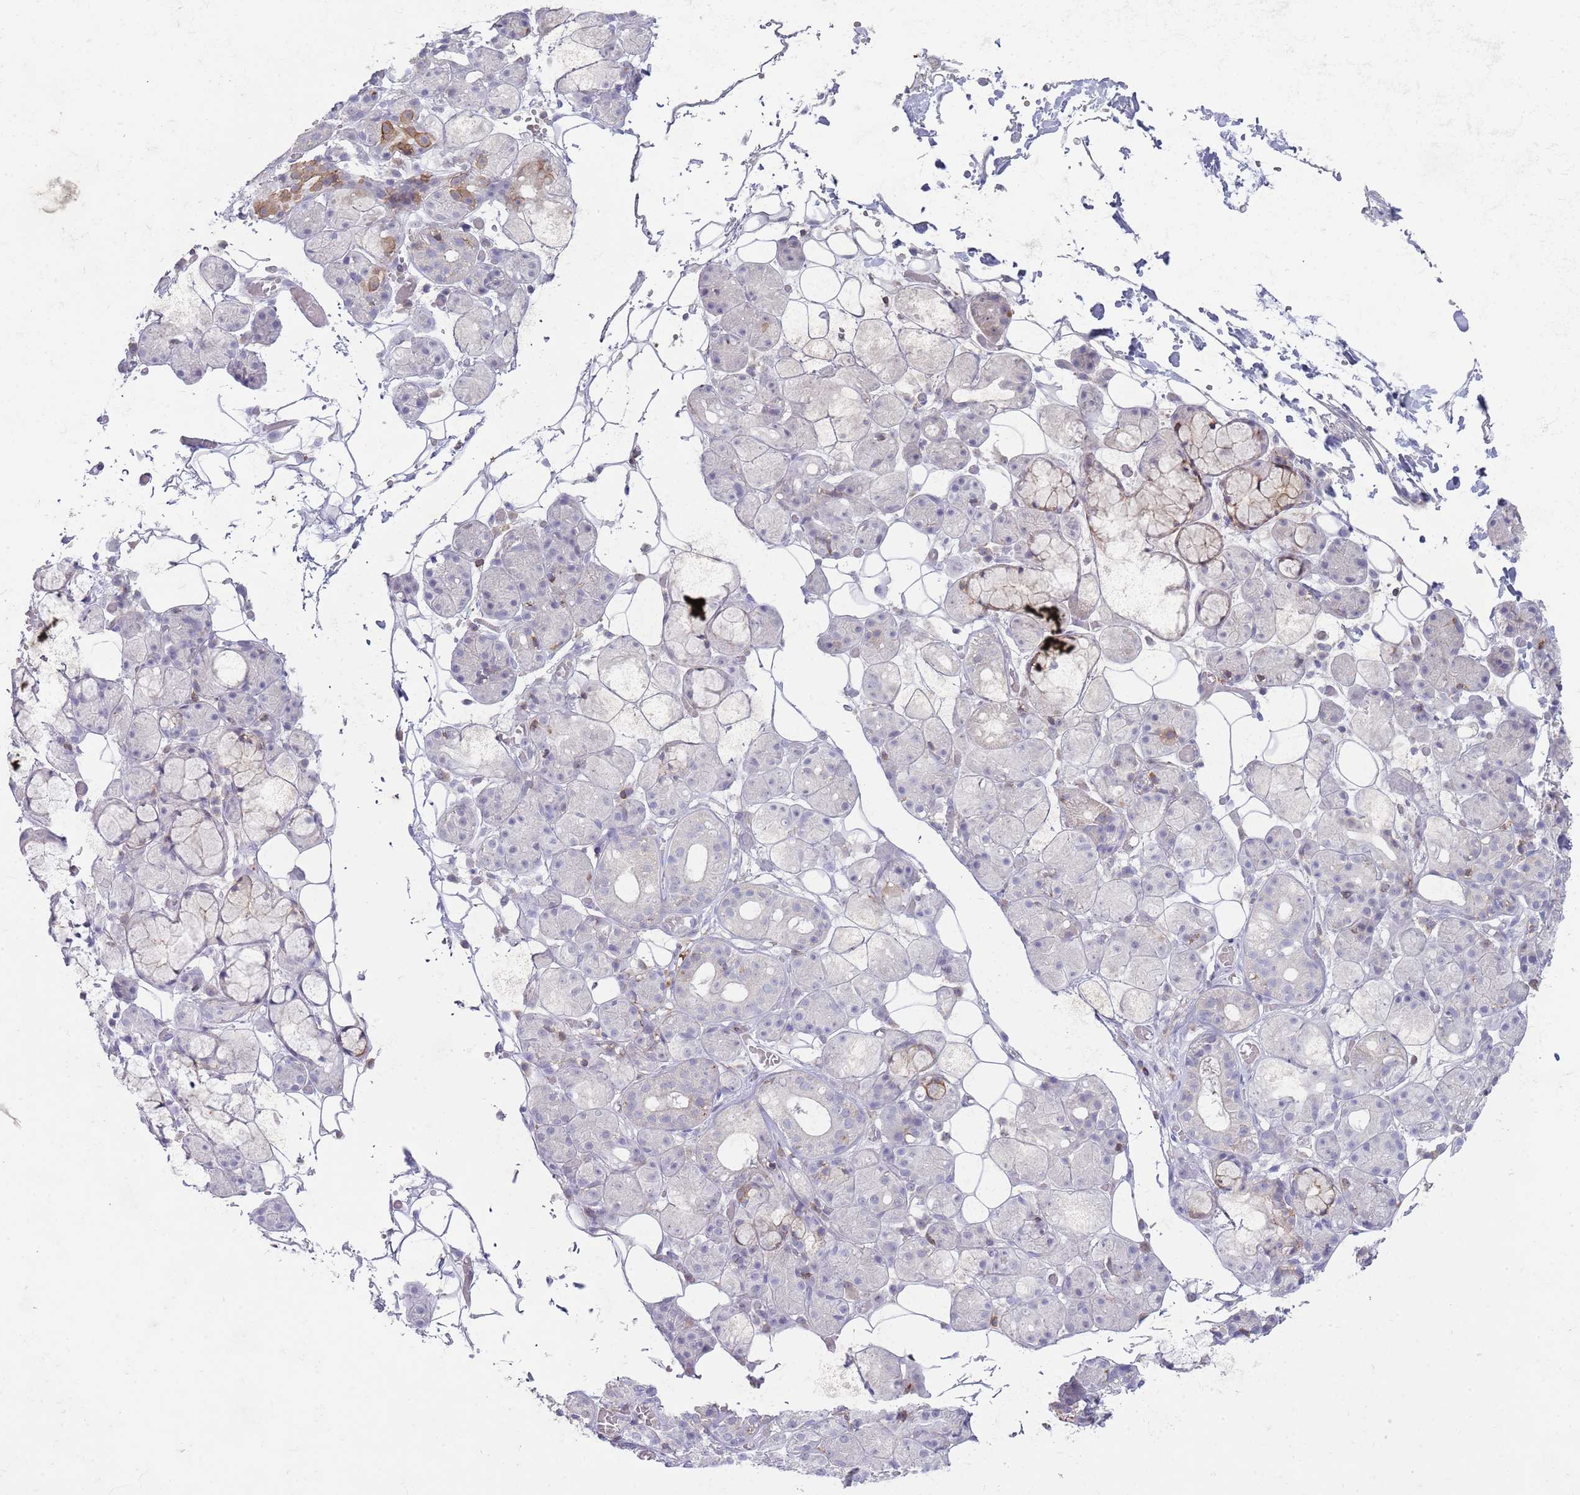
{"staining": {"intensity": "weak", "quantity": "<25%", "location": "cytoplasmic/membranous"}, "tissue": "salivary gland", "cell_type": "Glandular cells", "image_type": "normal", "snomed": [{"axis": "morphology", "description": "Normal tissue, NOS"}, {"axis": "topography", "description": "Salivary gland"}], "caption": "High power microscopy micrograph of an immunohistochemistry (IHC) micrograph of normal salivary gland, revealing no significant staining in glandular cells.", "gene": "LPXN", "patient": {"sex": "male", "age": 63}}